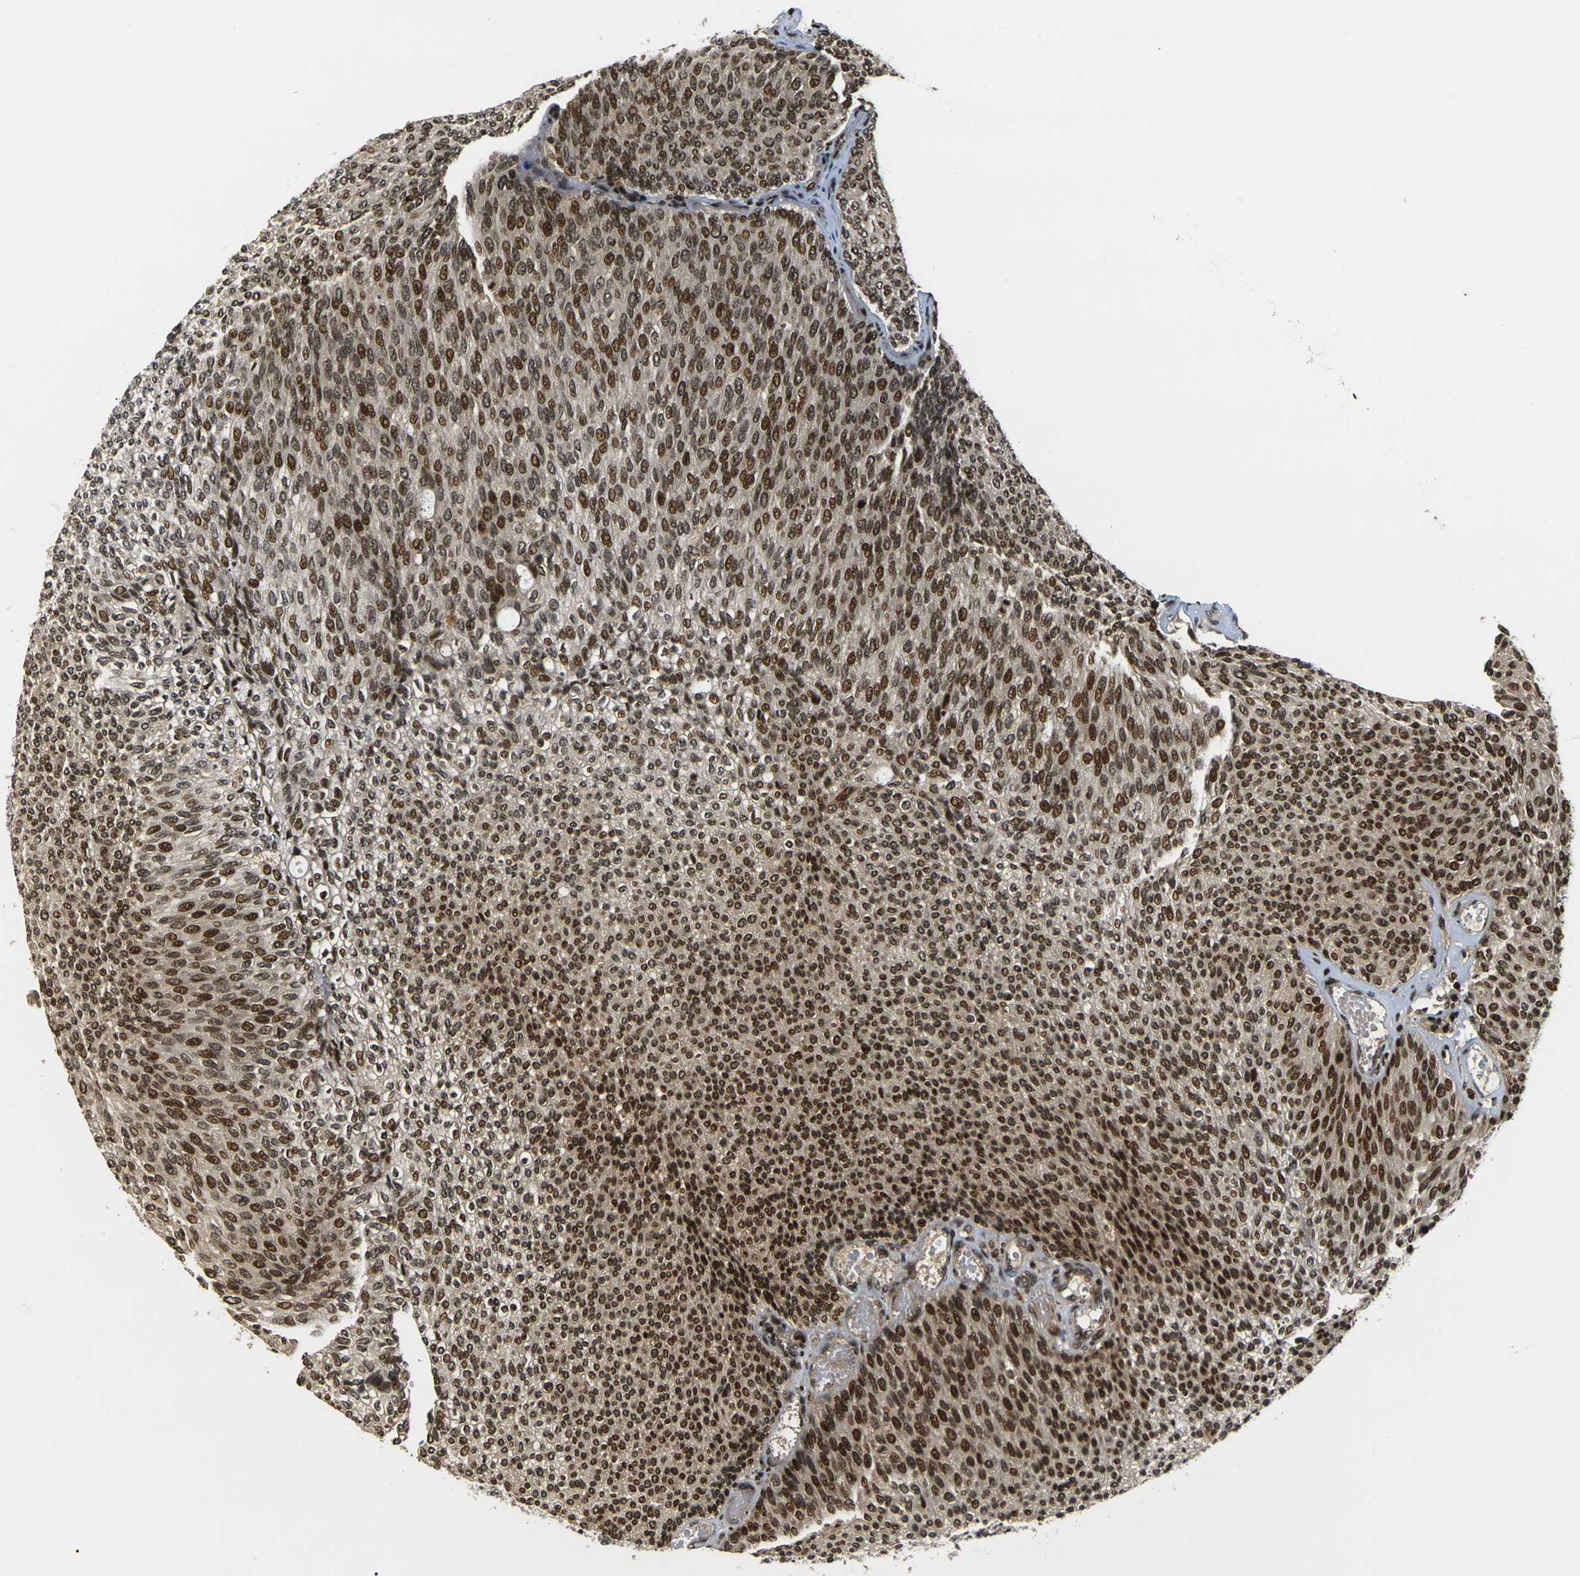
{"staining": {"intensity": "strong", "quantity": ">75%", "location": "cytoplasmic/membranous,nuclear"}, "tissue": "urothelial cancer", "cell_type": "Tumor cells", "image_type": "cancer", "snomed": [{"axis": "morphology", "description": "Urothelial carcinoma, Low grade"}, {"axis": "topography", "description": "Urinary bladder"}], "caption": "Tumor cells exhibit high levels of strong cytoplasmic/membranous and nuclear expression in about >75% of cells in urothelial cancer.", "gene": "ACTL6A", "patient": {"sex": "female", "age": 79}}